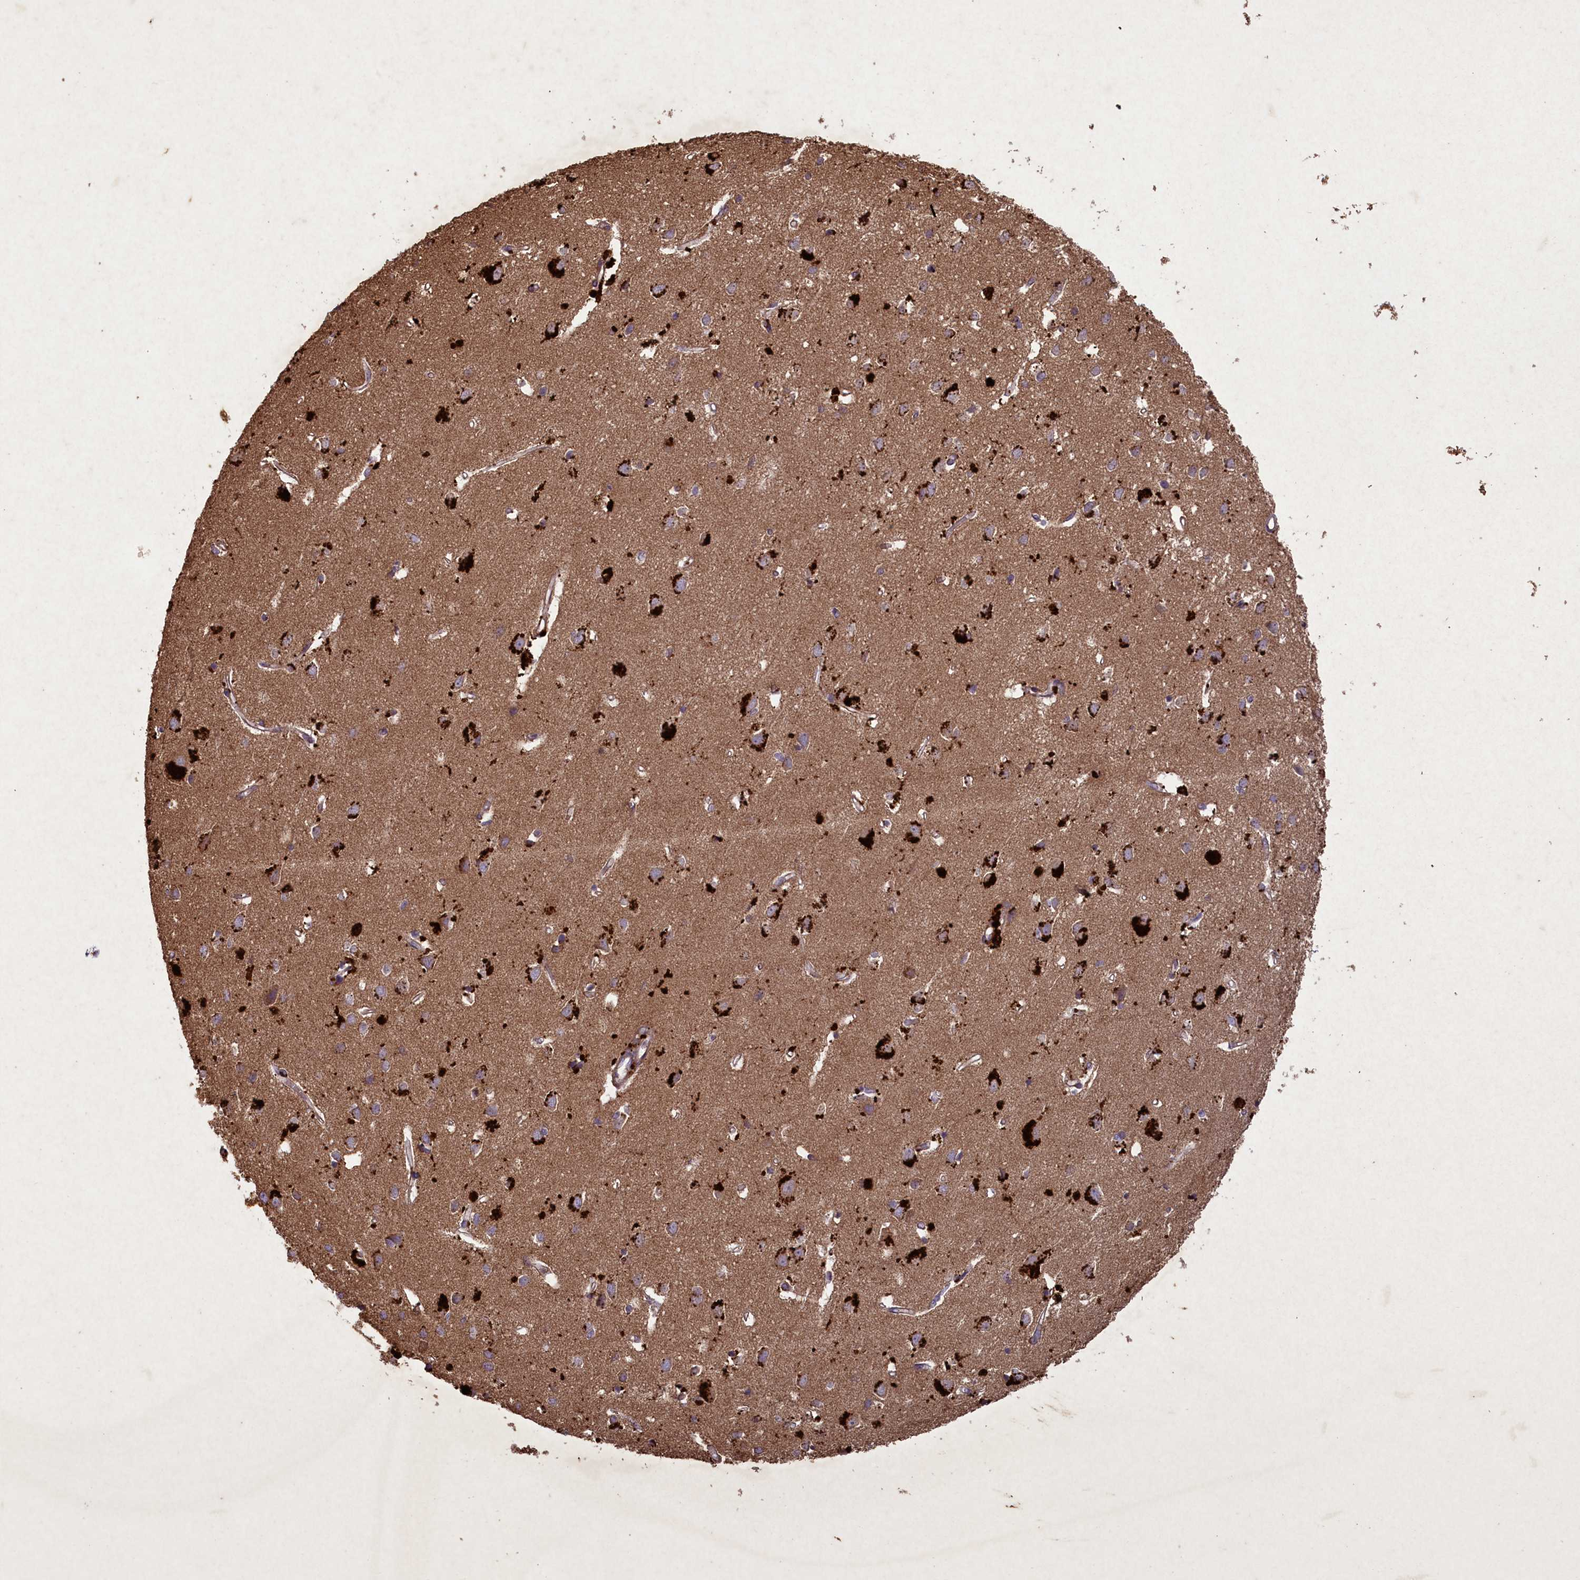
{"staining": {"intensity": "moderate", "quantity": ">75%", "location": "cytoplasmic/membranous"}, "tissue": "cerebral cortex", "cell_type": "Endothelial cells", "image_type": "normal", "snomed": [{"axis": "morphology", "description": "Normal tissue, NOS"}, {"axis": "topography", "description": "Cerebral cortex"}], "caption": "Immunohistochemical staining of normal cerebral cortex displays medium levels of moderate cytoplasmic/membranous positivity in about >75% of endothelial cells.", "gene": "CIAO2B", "patient": {"sex": "female", "age": 64}}